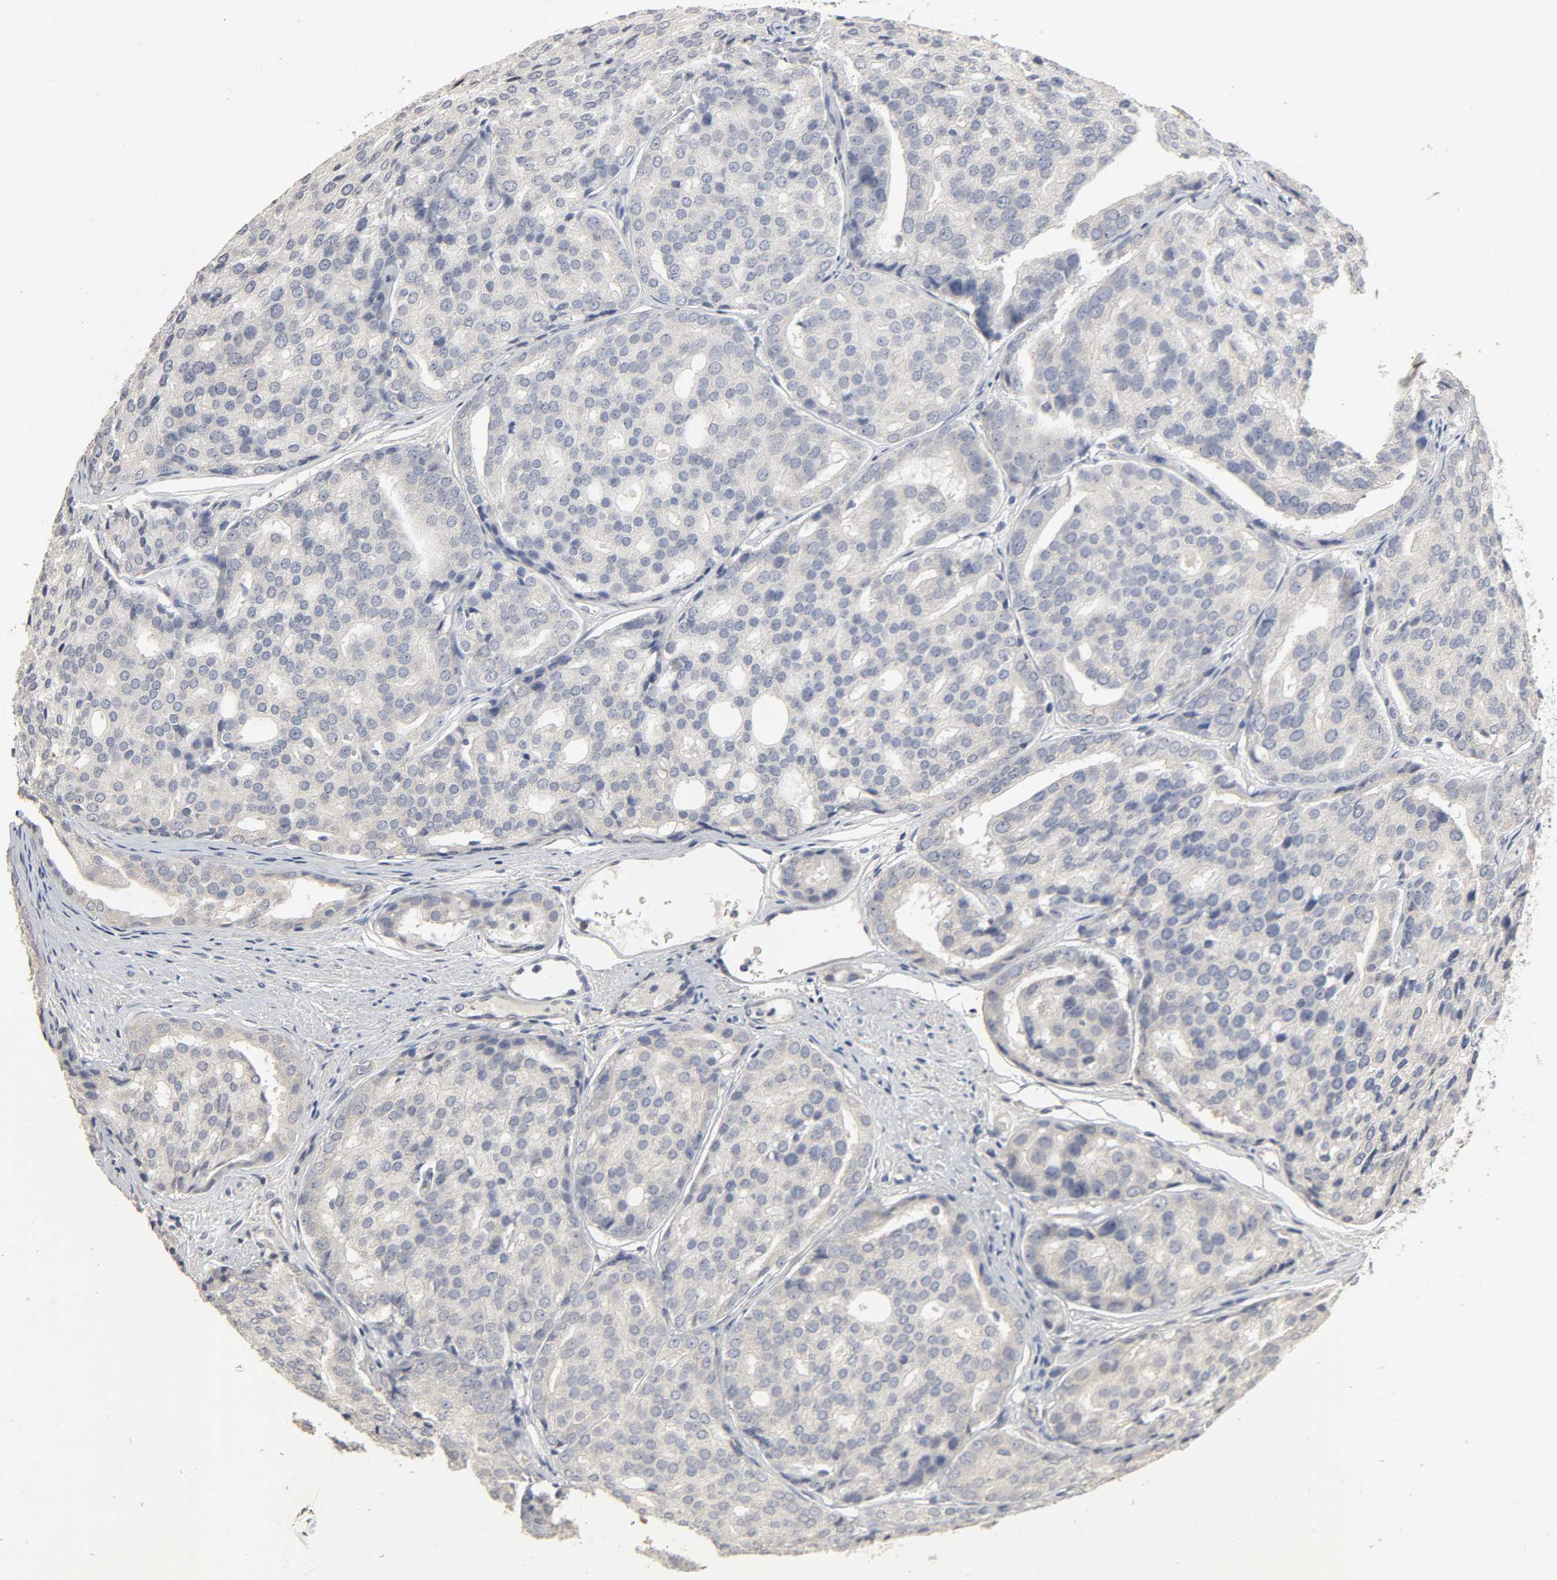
{"staining": {"intensity": "negative", "quantity": "none", "location": "none"}, "tissue": "prostate cancer", "cell_type": "Tumor cells", "image_type": "cancer", "snomed": [{"axis": "morphology", "description": "Adenocarcinoma, High grade"}, {"axis": "topography", "description": "Prostate"}], "caption": "This is an immunohistochemistry (IHC) photomicrograph of prostate cancer (adenocarcinoma (high-grade)). There is no positivity in tumor cells.", "gene": "SLC10A2", "patient": {"sex": "male", "age": 64}}